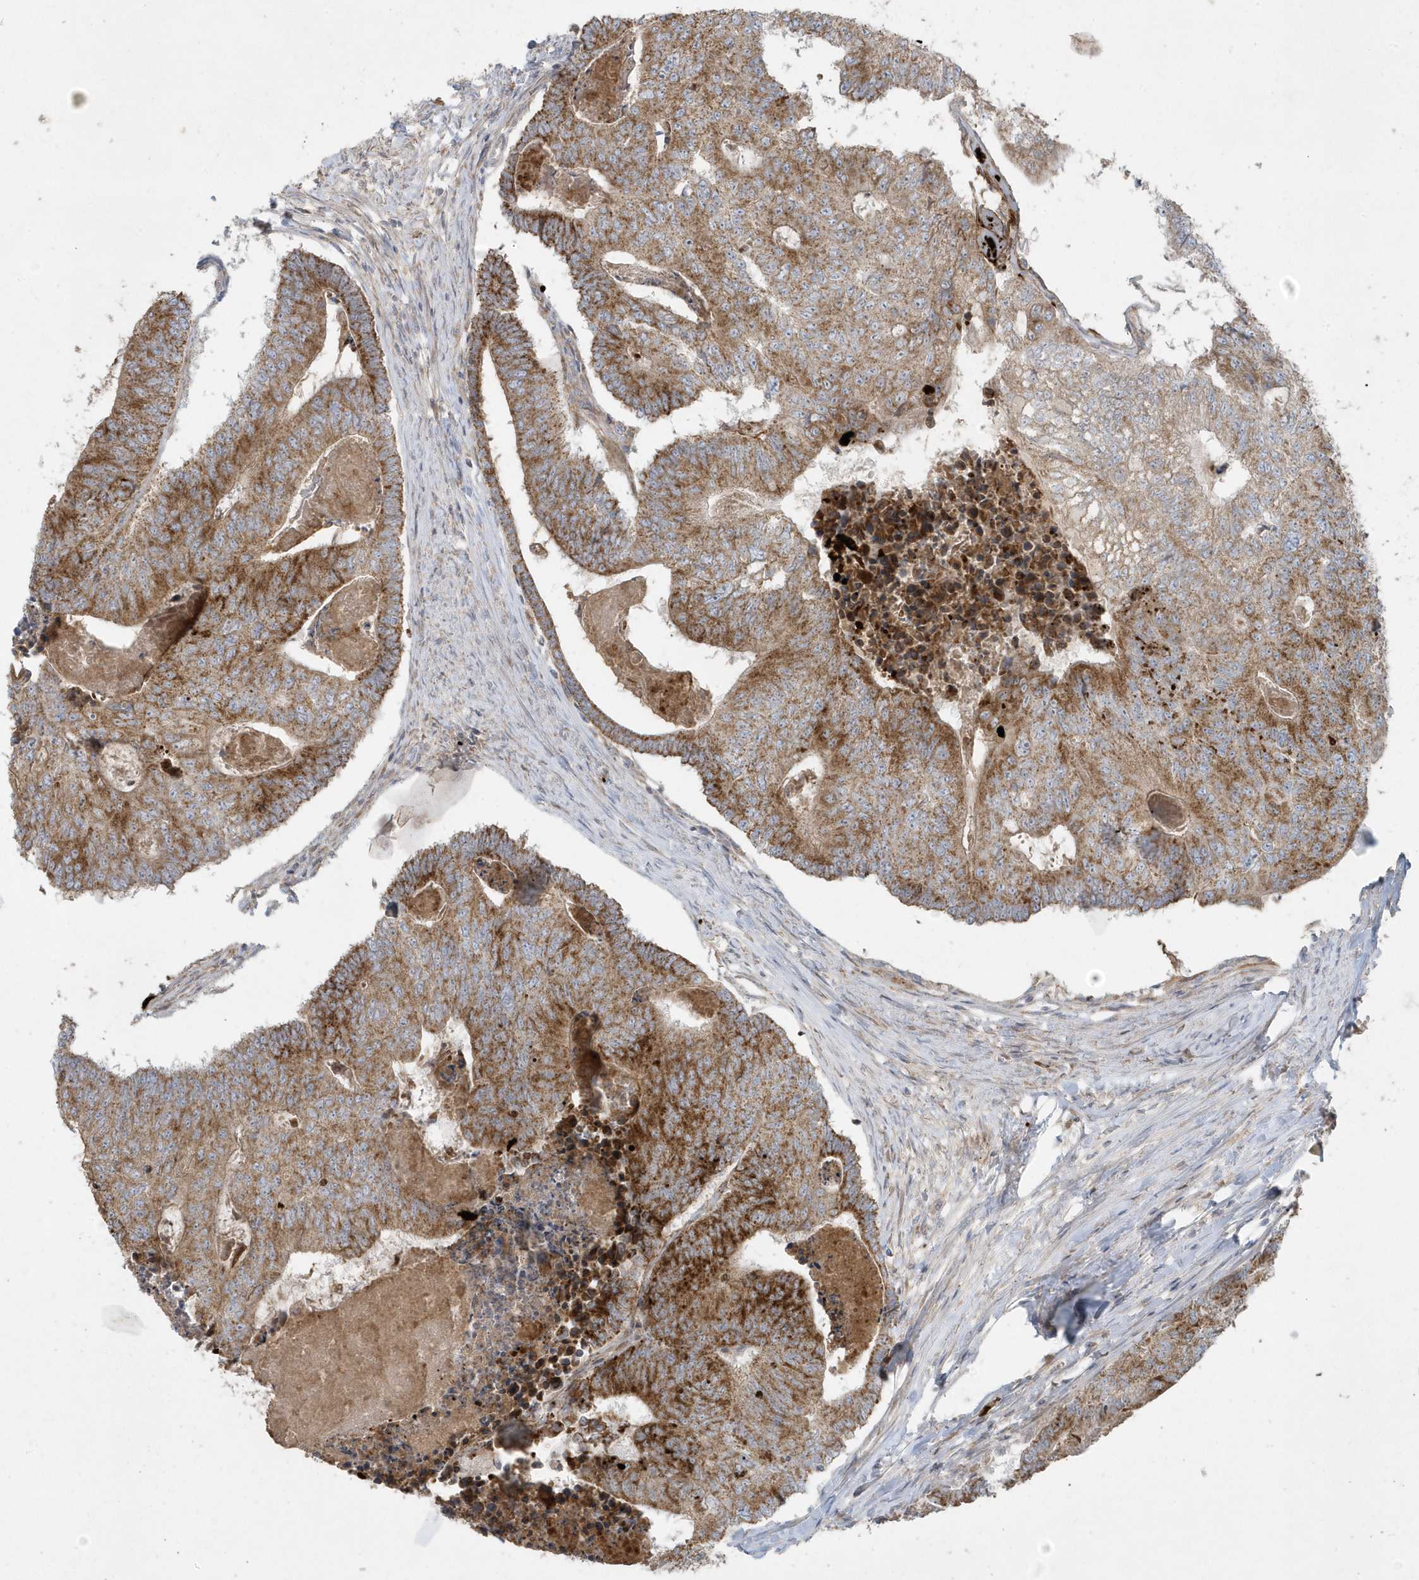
{"staining": {"intensity": "moderate", "quantity": ">75%", "location": "cytoplasmic/membranous"}, "tissue": "colorectal cancer", "cell_type": "Tumor cells", "image_type": "cancer", "snomed": [{"axis": "morphology", "description": "Adenocarcinoma, NOS"}, {"axis": "topography", "description": "Colon"}], "caption": "Colorectal adenocarcinoma stained for a protein (brown) shows moderate cytoplasmic/membranous positive positivity in about >75% of tumor cells.", "gene": "SLC38A2", "patient": {"sex": "female", "age": 67}}